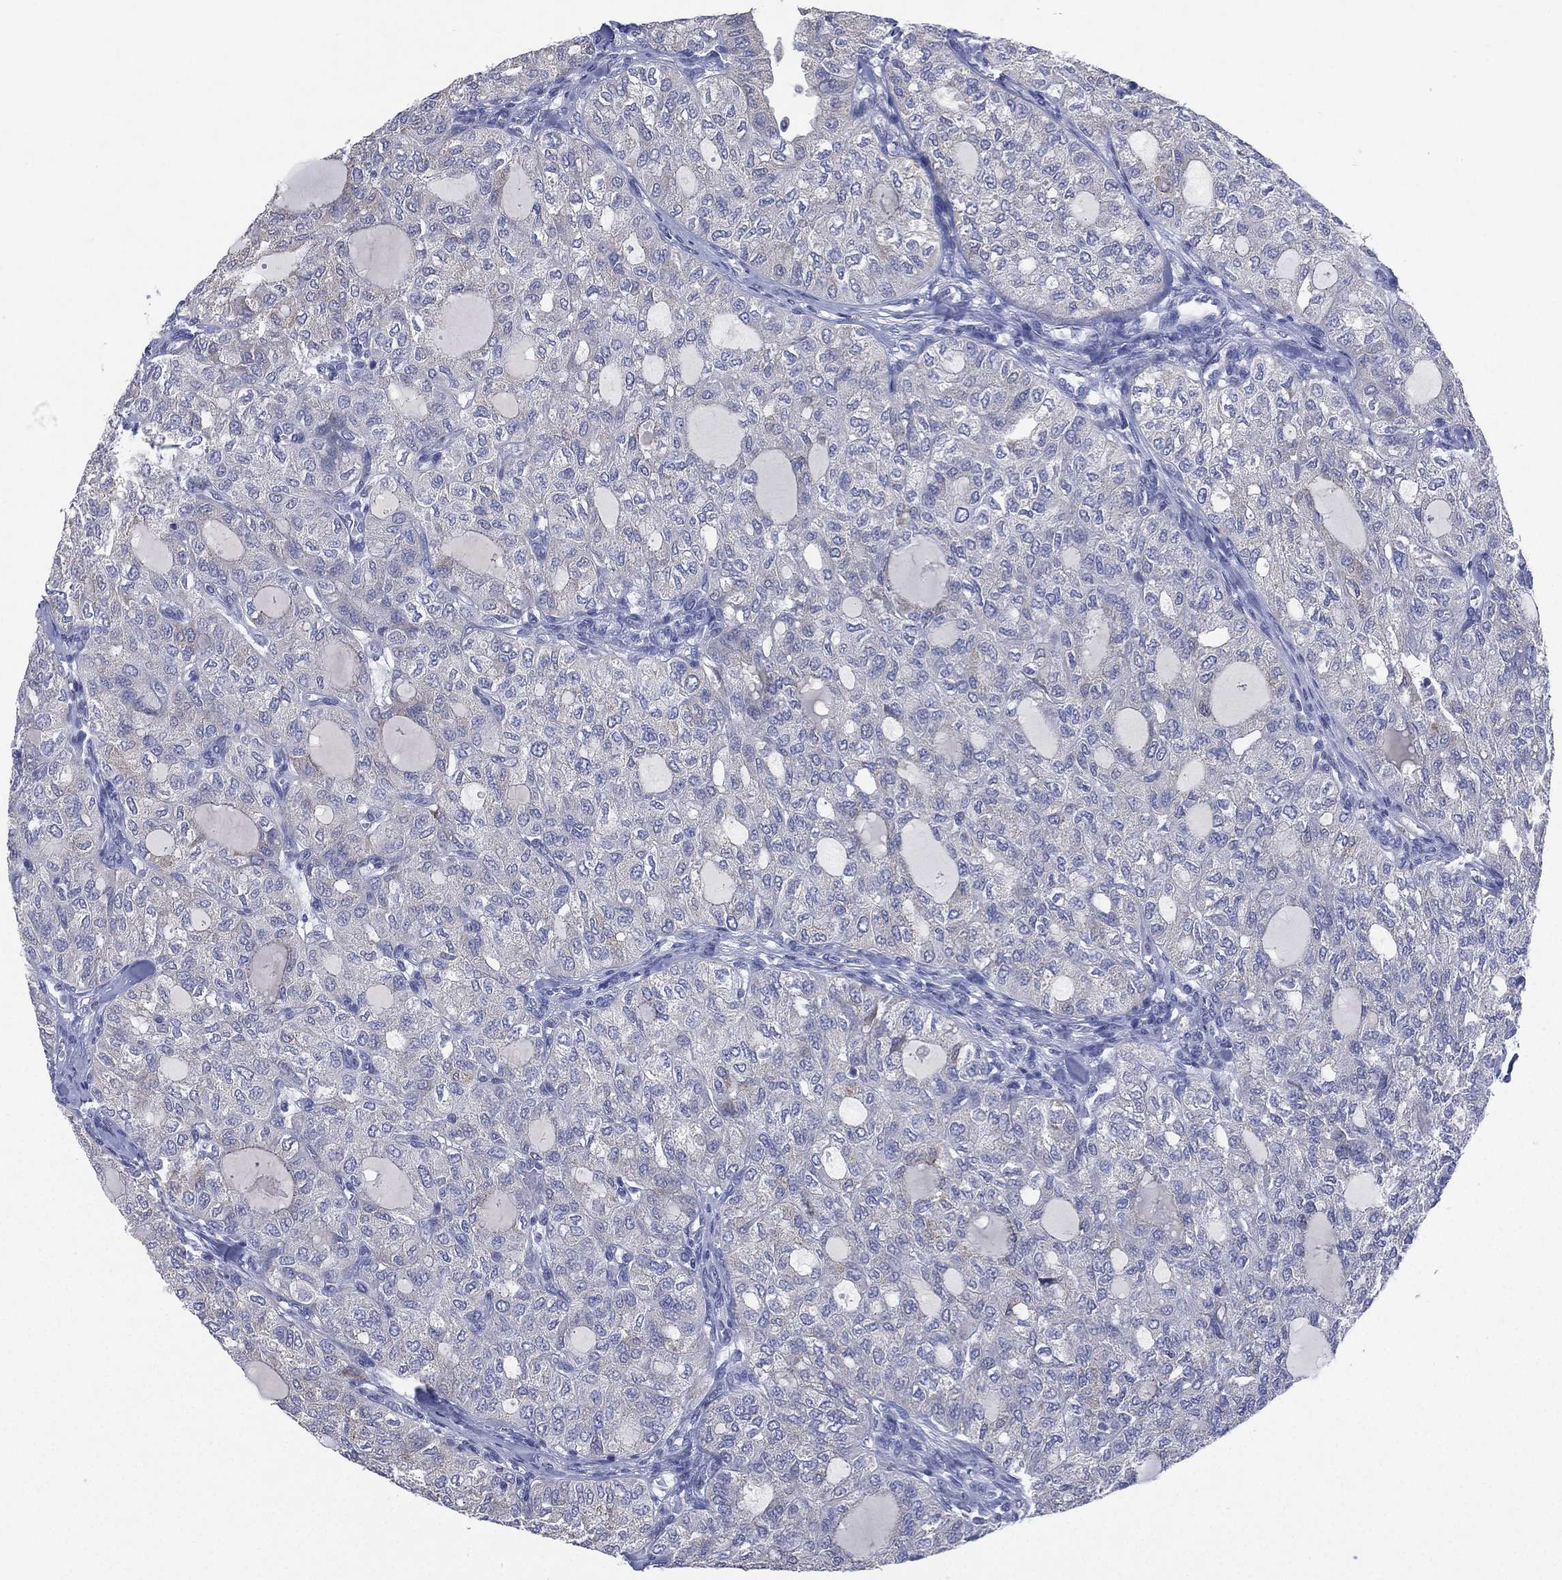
{"staining": {"intensity": "negative", "quantity": "none", "location": "none"}, "tissue": "thyroid cancer", "cell_type": "Tumor cells", "image_type": "cancer", "snomed": [{"axis": "morphology", "description": "Follicular adenoma carcinoma, NOS"}, {"axis": "topography", "description": "Thyroid gland"}], "caption": "High power microscopy histopathology image of an immunohistochemistry (IHC) micrograph of thyroid cancer (follicular adenoma carcinoma), revealing no significant expression in tumor cells.", "gene": "KRT35", "patient": {"sex": "male", "age": 75}}